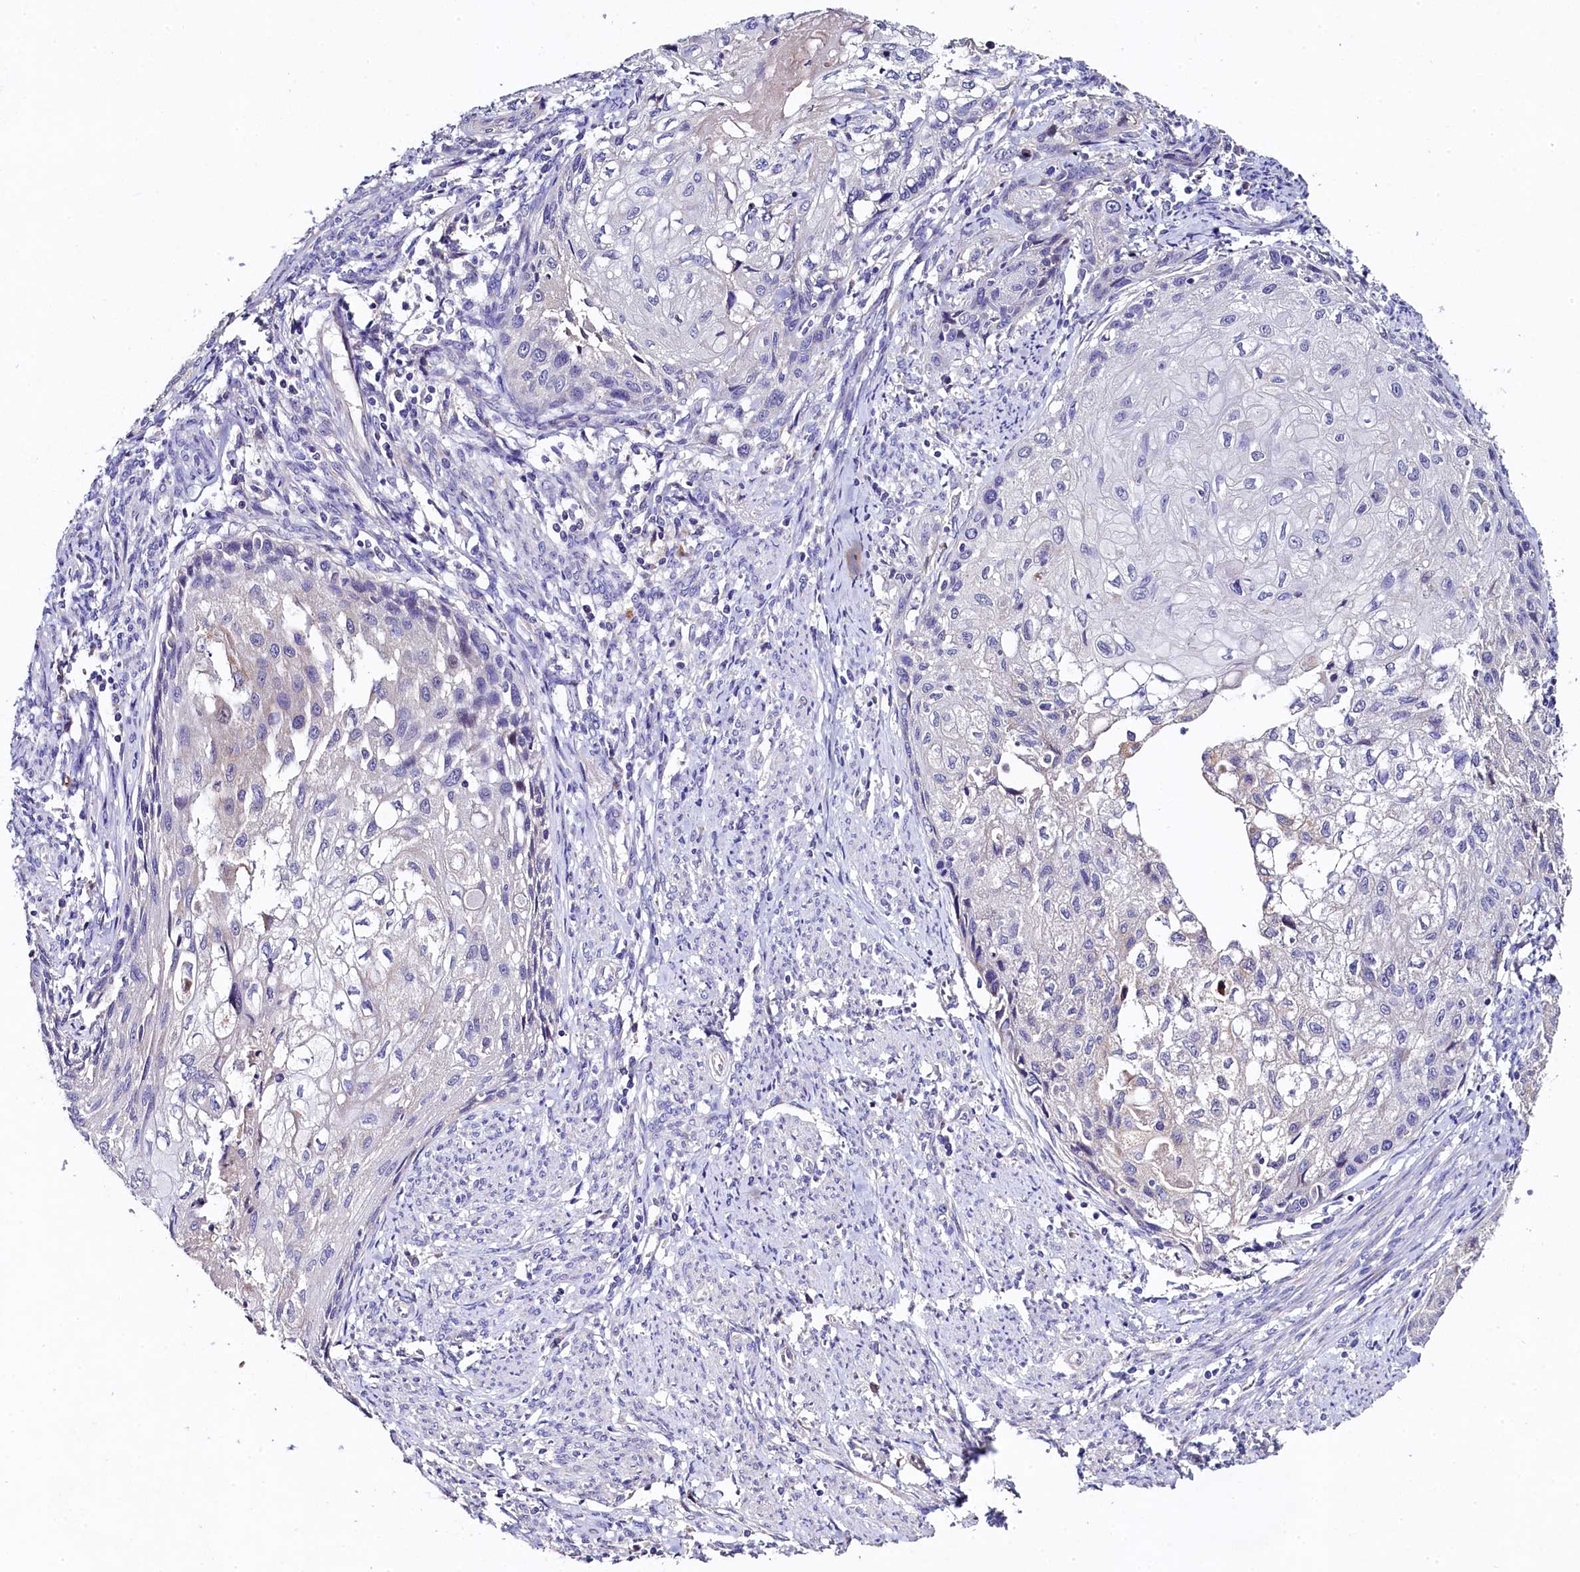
{"staining": {"intensity": "negative", "quantity": "none", "location": "none"}, "tissue": "cervical cancer", "cell_type": "Tumor cells", "image_type": "cancer", "snomed": [{"axis": "morphology", "description": "Squamous cell carcinoma, NOS"}, {"axis": "topography", "description": "Cervix"}], "caption": "Immunohistochemistry micrograph of cervical cancer (squamous cell carcinoma) stained for a protein (brown), which displays no expression in tumor cells.", "gene": "FXYD6", "patient": {"sex": "female", "age": 67}}